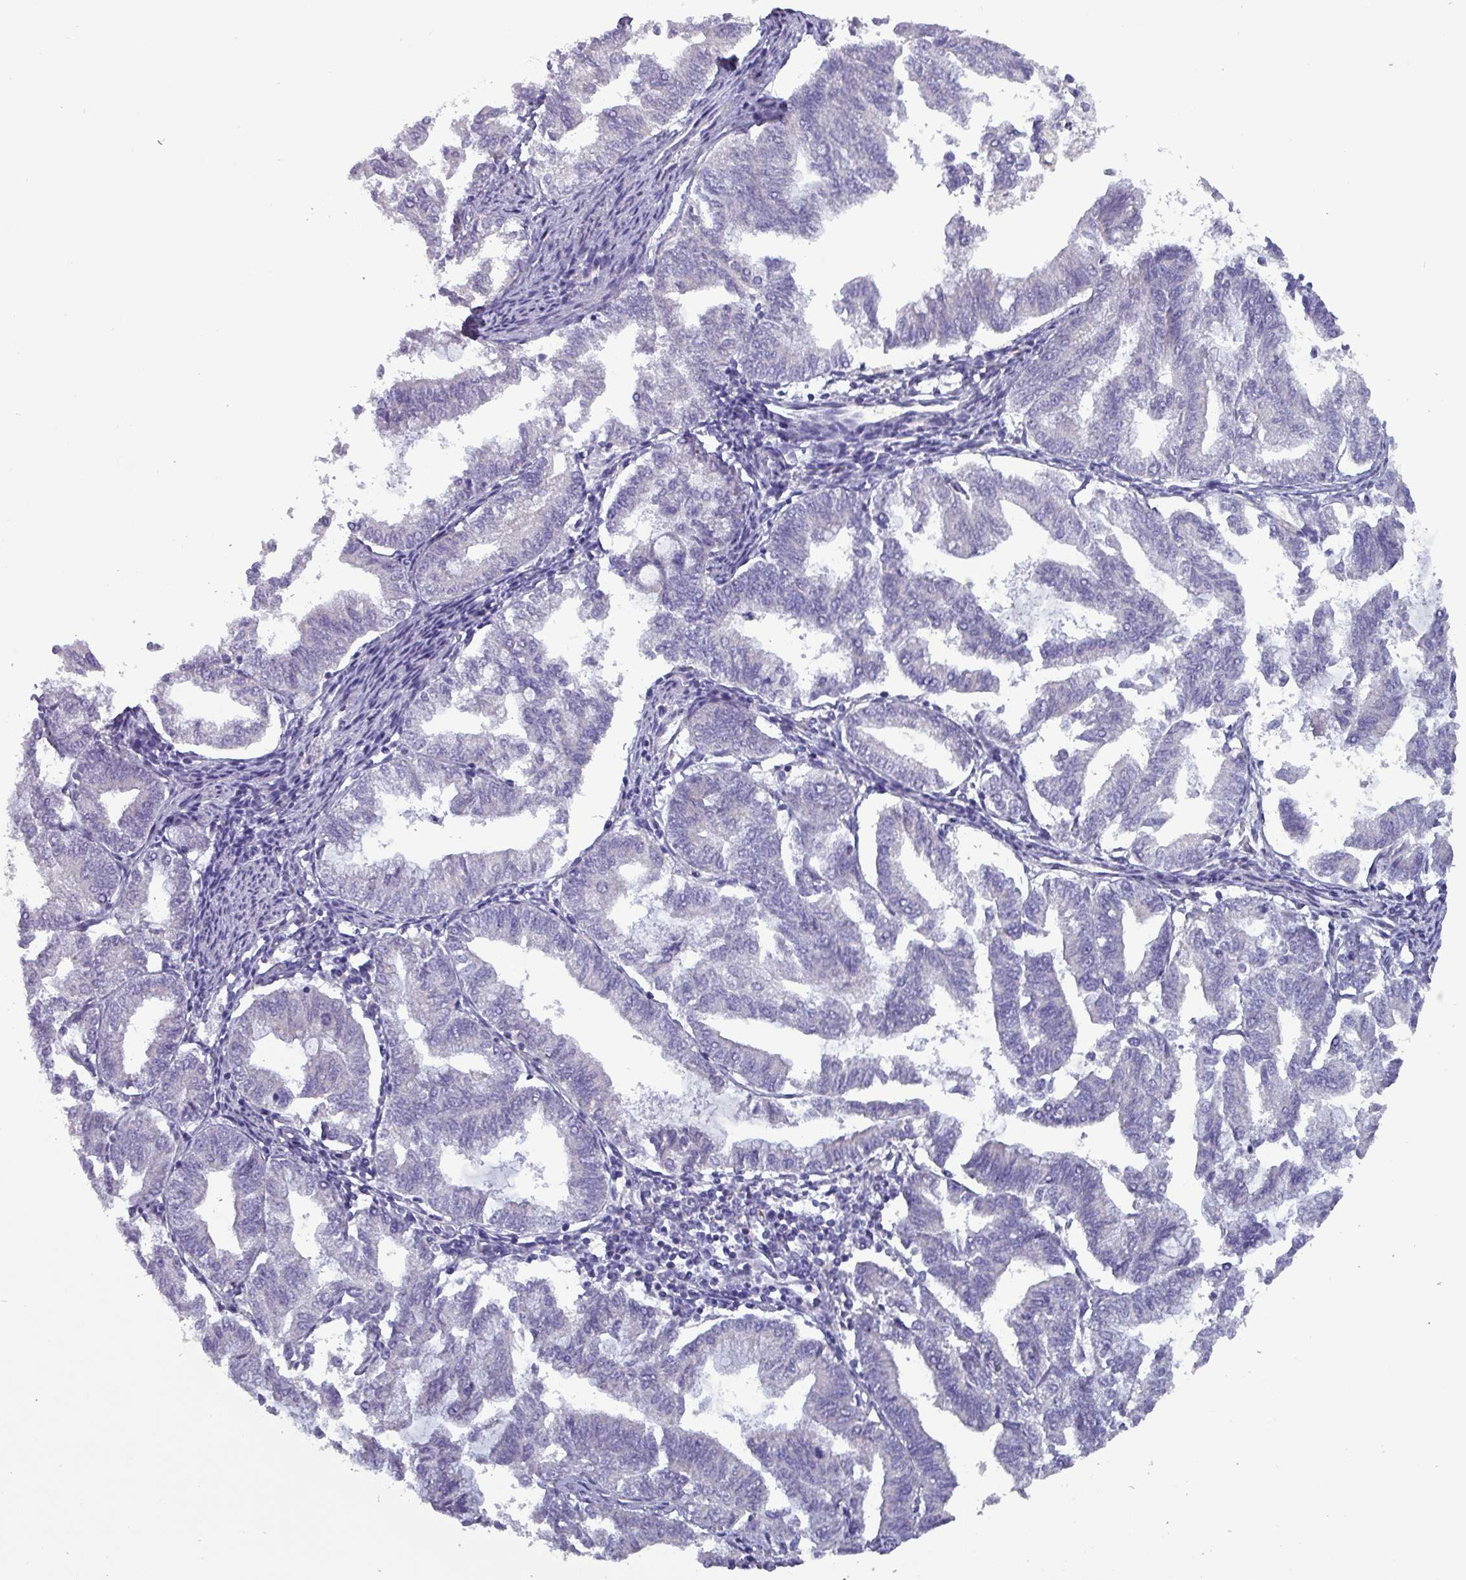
{"staining": {"intensity": "negative", "quantity": "none", "location": "none"}, "tissue": "endometrial cancer", "cell_type": "Tumor cells", "image_type": "cancer", "snomed": [{"axis": "morphology", "description": "Adenocarcinoma, NOS"}, {"axis": "topography", "description": "Endometrium"}], "caption": "This image is of endometrial adenocarcinoma stained with immunohistochemistry (IHC) to label a protein in brown with the nuclei are counter-stained blue. There is no positivity in tumor cells.", "gene": "HSD3B7", "patient": {"sex": "female", "age": 79}}